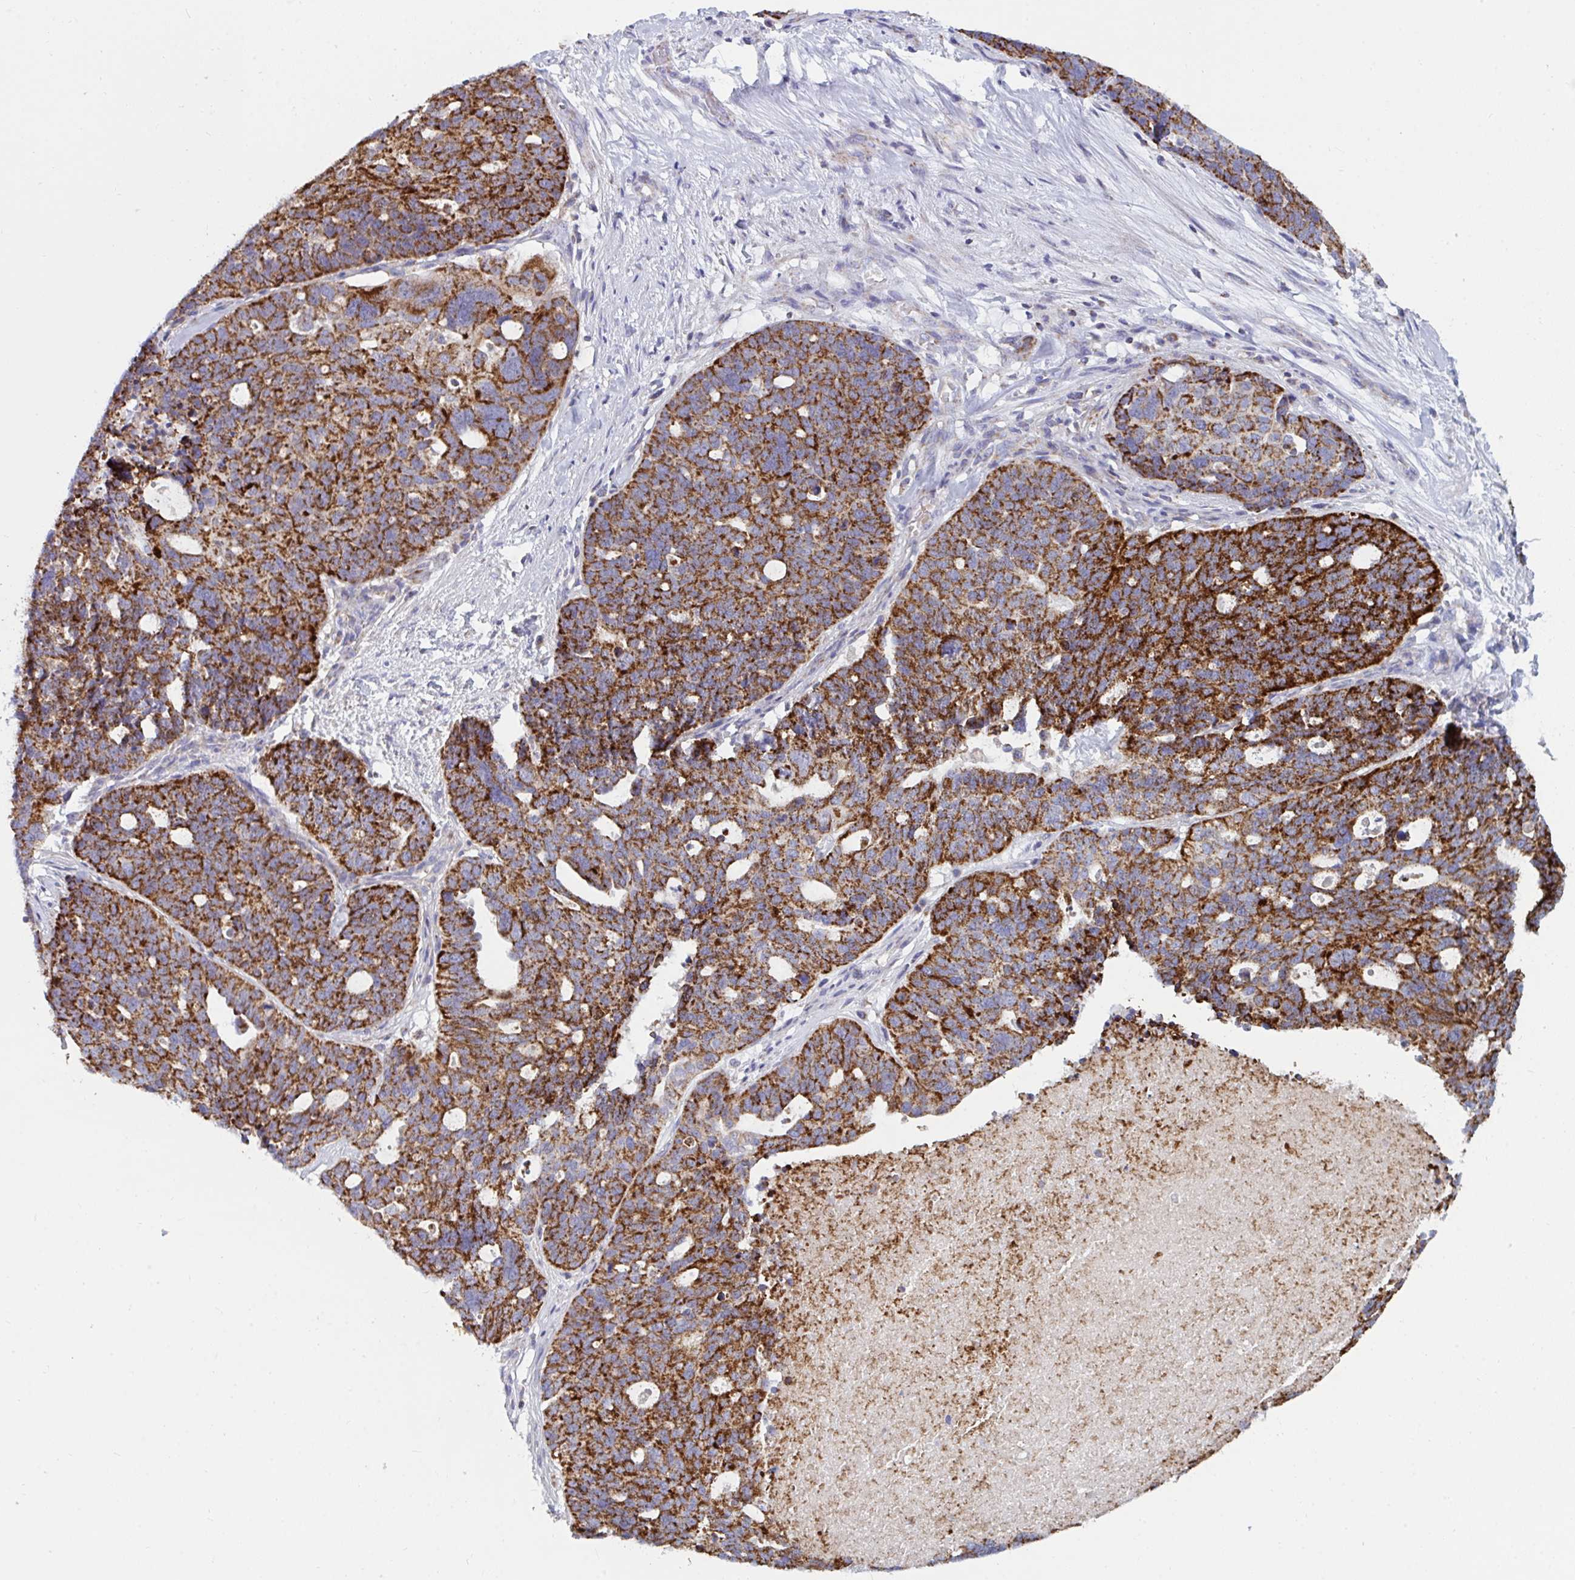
{"staining": {"intensity": "strong", "quantity": ">75%", "location": "cytoplasmic/membranous"}, "tissue": "ovarian cancer", "cell_type": "Tumor cells", "image_type": "cancer", "snomed": [{"axis": "morphology", "description": "Cystadenocarcinoma, serous, NOS"}, {"axis": "topography", "description": "Ovary"}], "caption": "Brown immunohistochemical staining in human ovarian serous cystadenocarcinoma displays strong cytoplasmic/membranous staining in approximately >75% of tumor cells.", "gene": "BCAT2", "patient": {"sex": "female", "age": 59}}